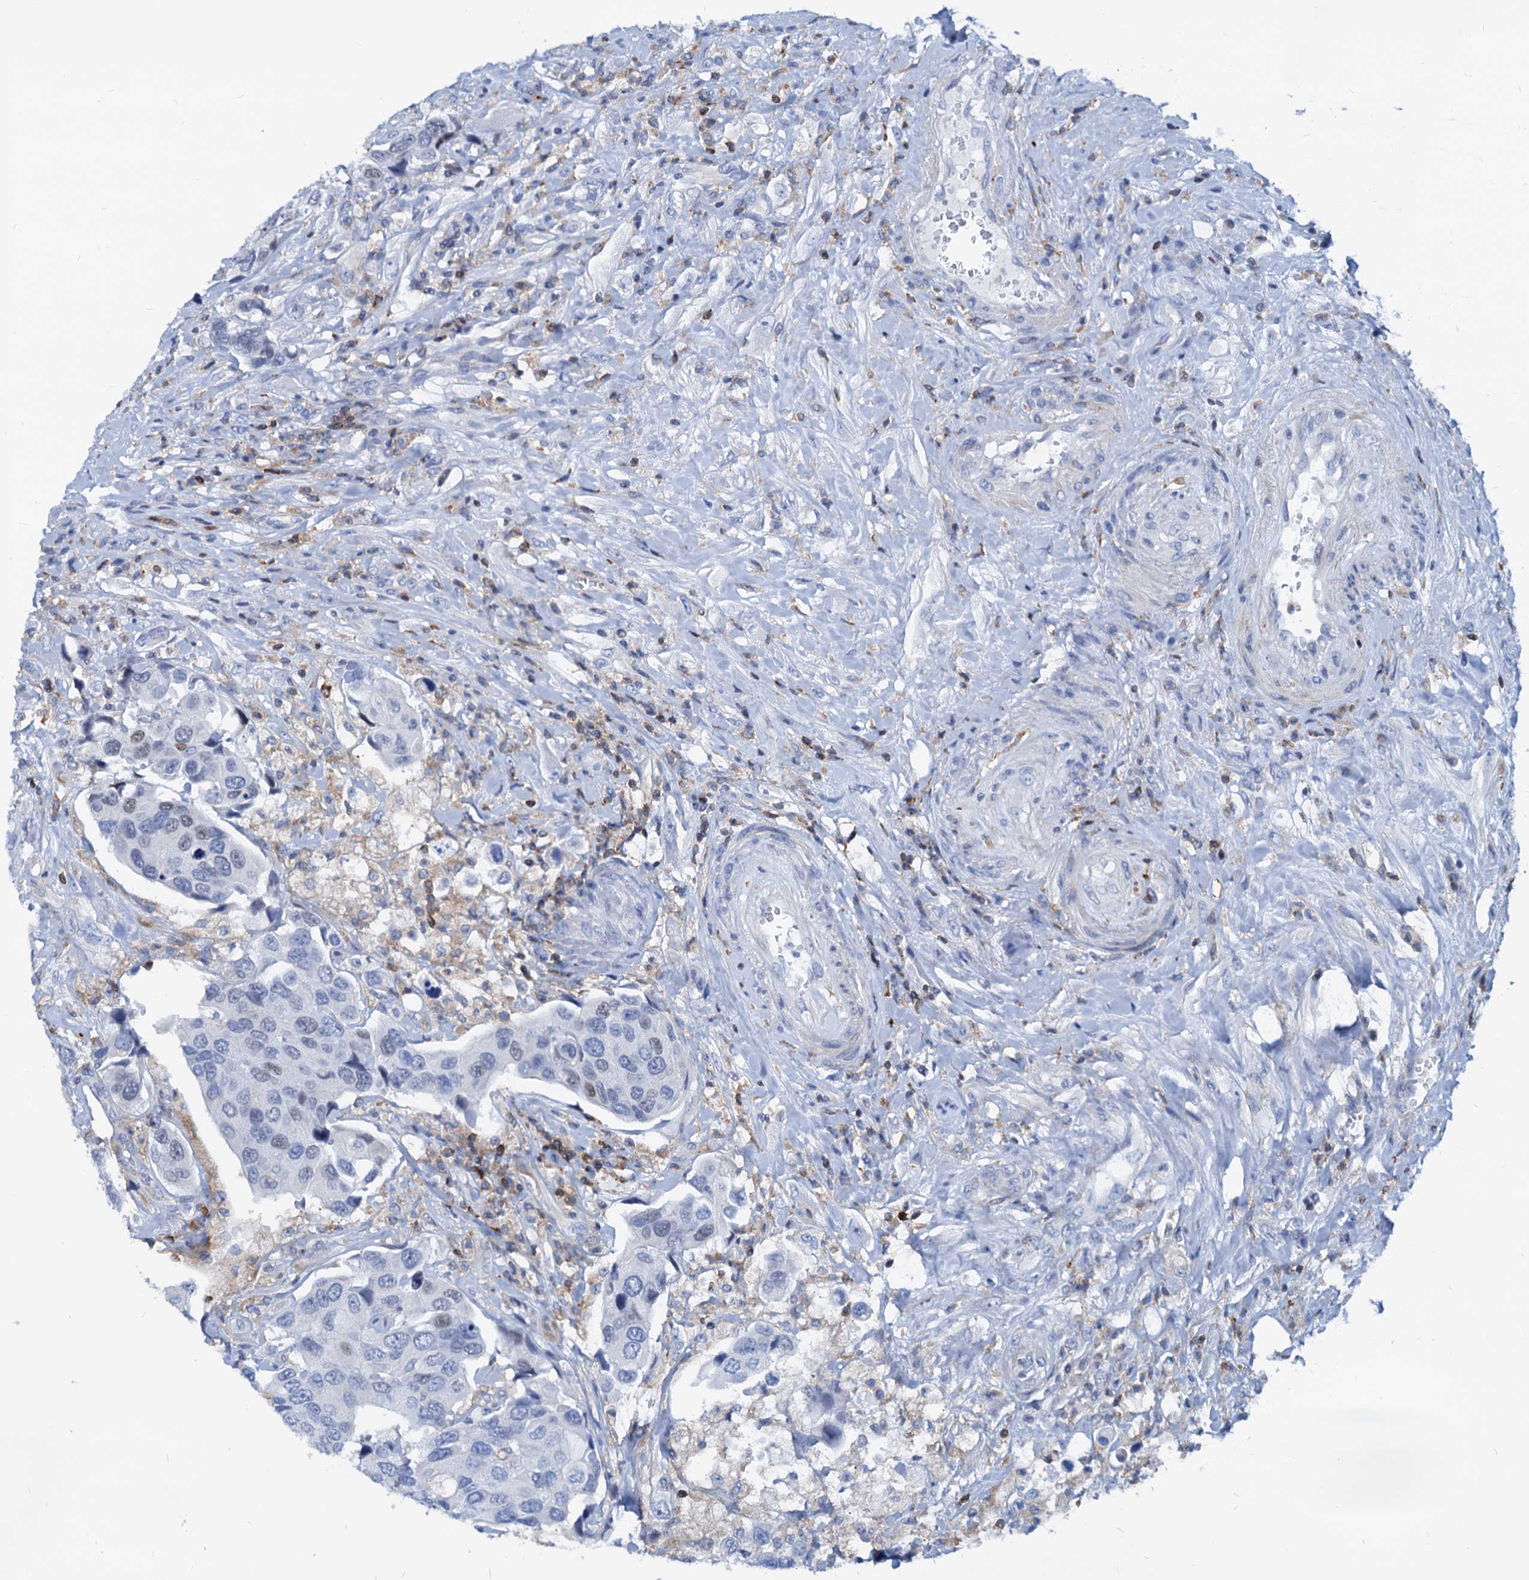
{"staining": {"intensity": "negative", "quantity": "none", "location": "none"}, "tissue": "urothelial cancer", "cell_type": "Tumor cells", "image_type": "cancer", "snomed": [{"axis": "morphology", "description": "Urothelial carcinoma, High grade"}, {"axis": "topography", "description": "Urinary bladder"}], "caption": "This is an IHC photomicrograph of urothelial cancer. There is no expression in tumor cells.", "gene": "LCP2", "patient": {"sex": "male", "age": 74}}